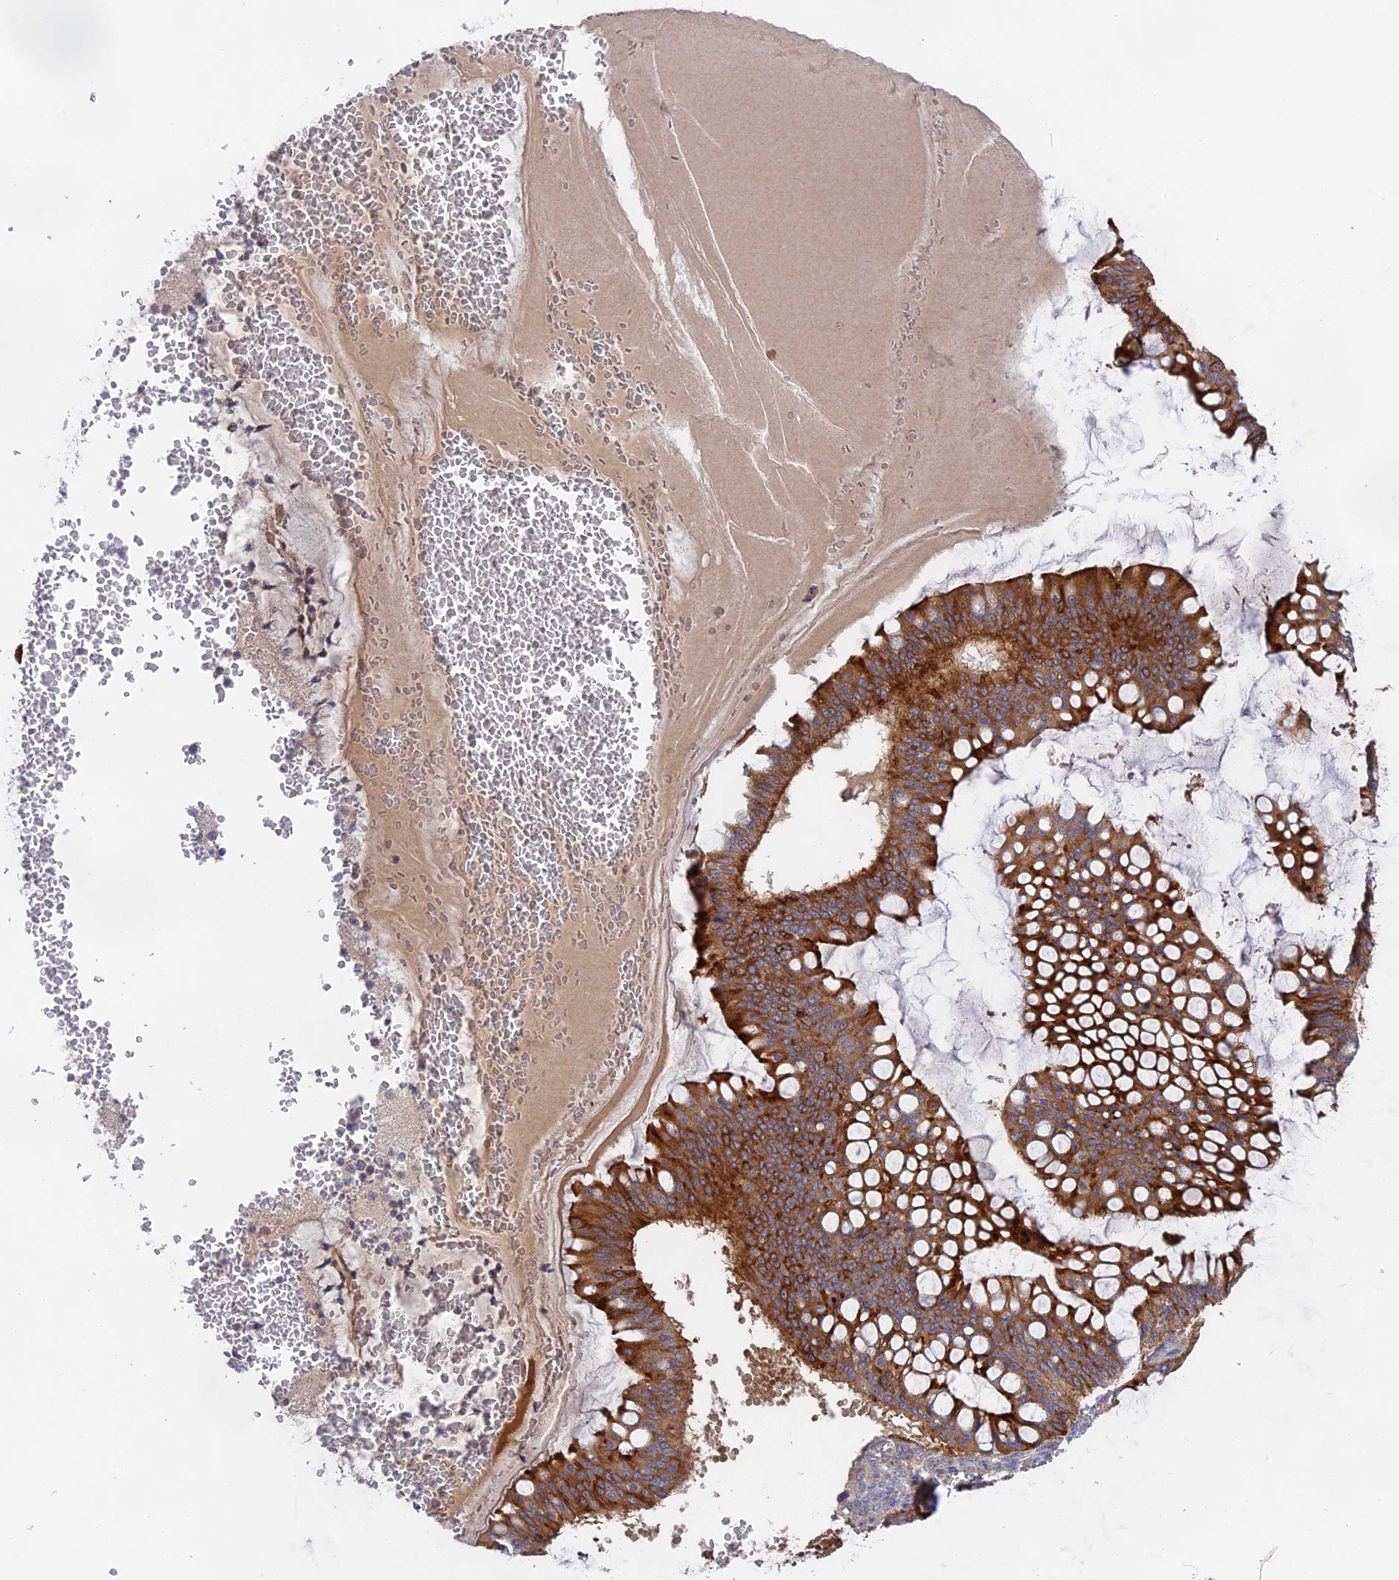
{"staining": {"intensity": "strong", "quantity": "25%-75%", "location": "cytoplasmic/membranous"}, "tissue": "ovarian cancer", "cell_type": "Tumor cells", "image_type": "cancer", "snomed": [{"axis": "morphology", "description": "Cystadenocarcinoma, mucinous, NOS"}, {"axis": "topography", "description": "Ovary"}], "caption": "Immunohistochemistry of ovarian mucinous cystadenocarcinoma displays high levels of strong cytoplasmic/membranous expression in about 25%-75% of tumor cells.", "gene": "TENT4B", "patient": {"sex": "female", "age": 73}}